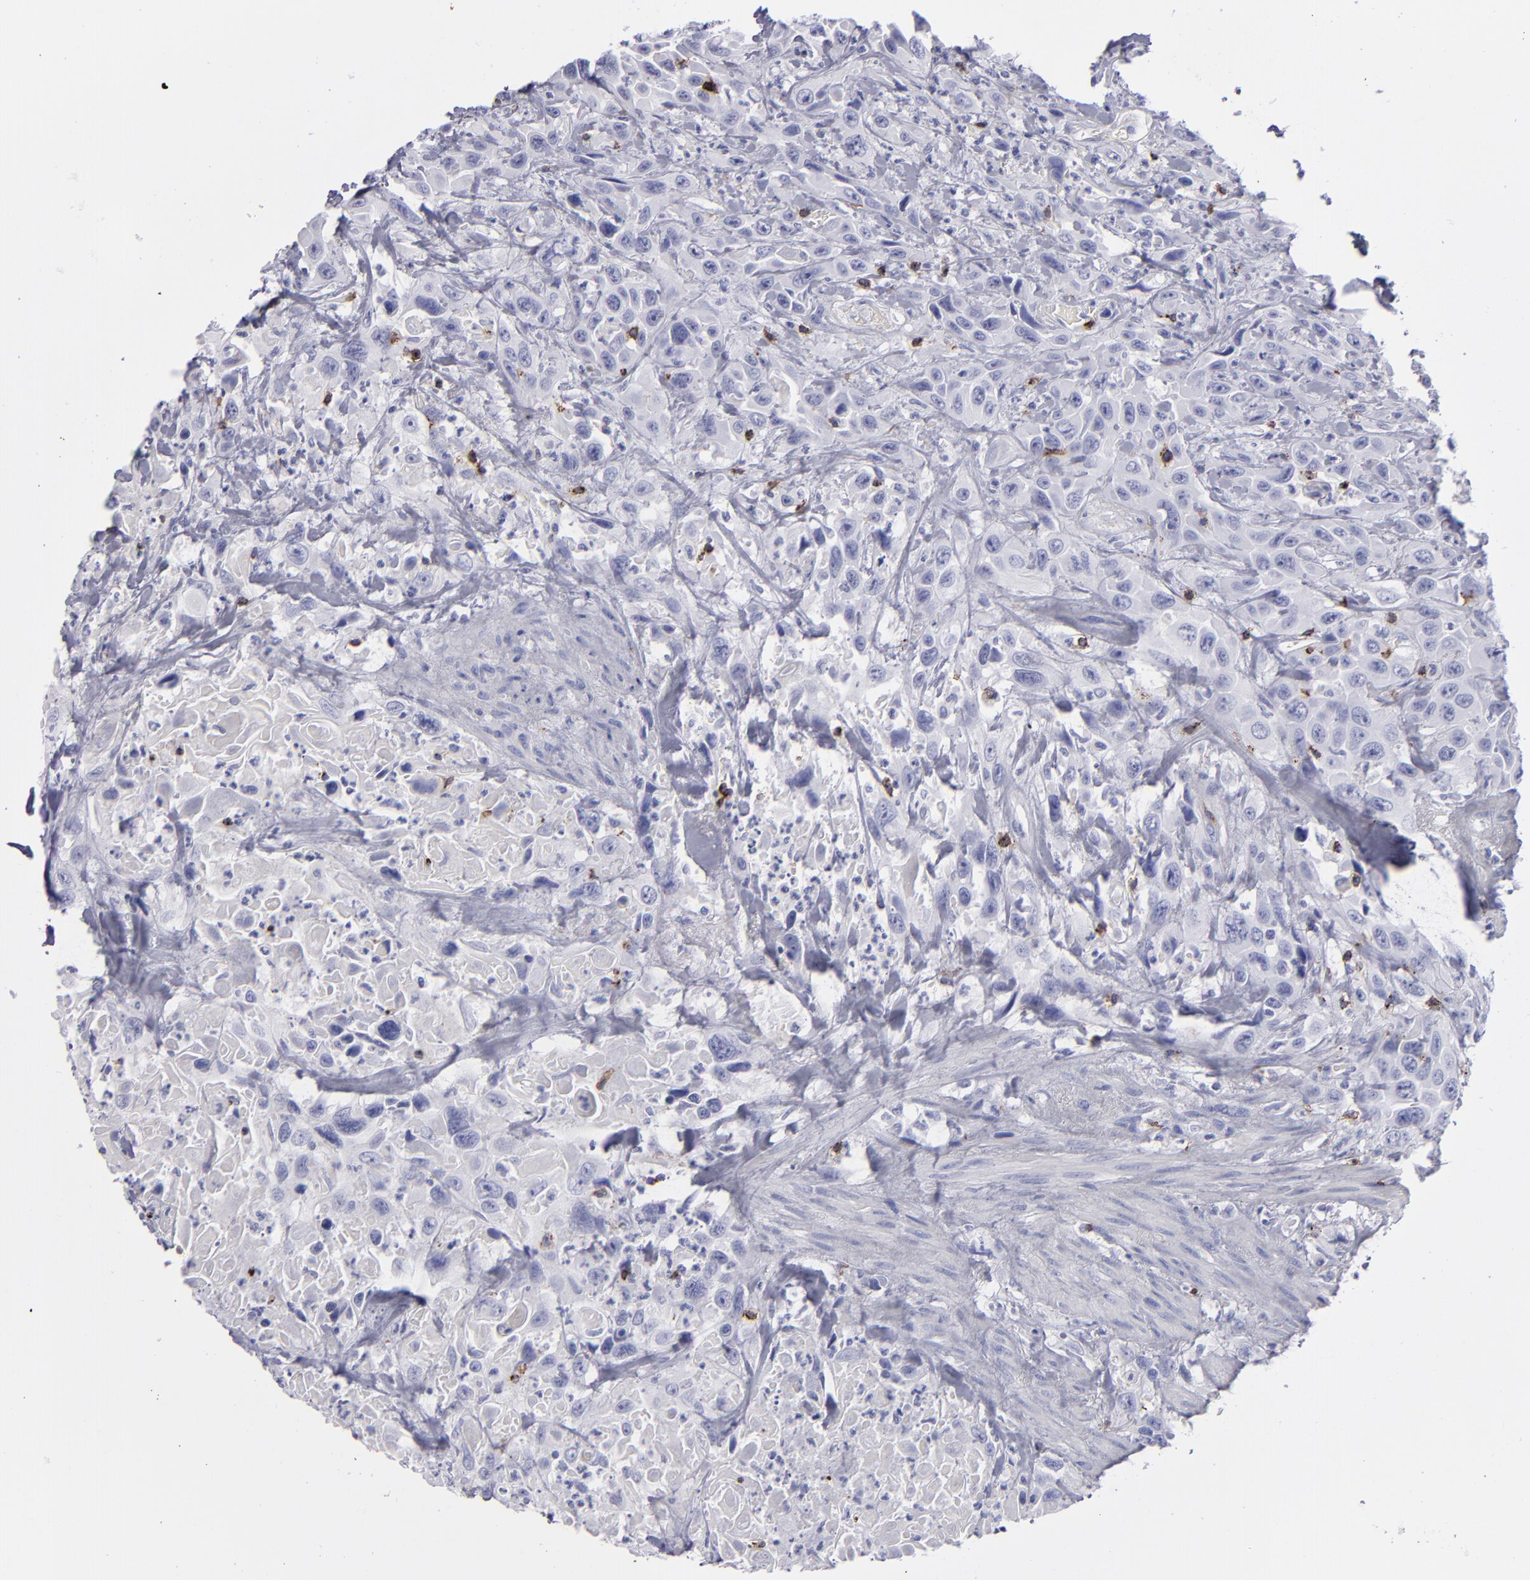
{"staining": {"intensity": "negative", "quantity": "none", "location": "none"}, "tissue": "urothelial cancer", "cell_type": "Tumor cells", "image_type": "cancer", "snomed": [{"axis": "morphology", "description": "Urothelial carcinoma, High grade"}, {"axis": "topography", "description": "Urinary bladder"}], "caption": "High power microscopy histopathology image of an immunohistochemistry image of urothelial carcinoma (high-grade), revealing no significant staining in tumor cells. (DAB immunohistochemistry with hematoxylin counter stain).", "gene": "CD2", "patient": {"sex": "female", "age": 84}}